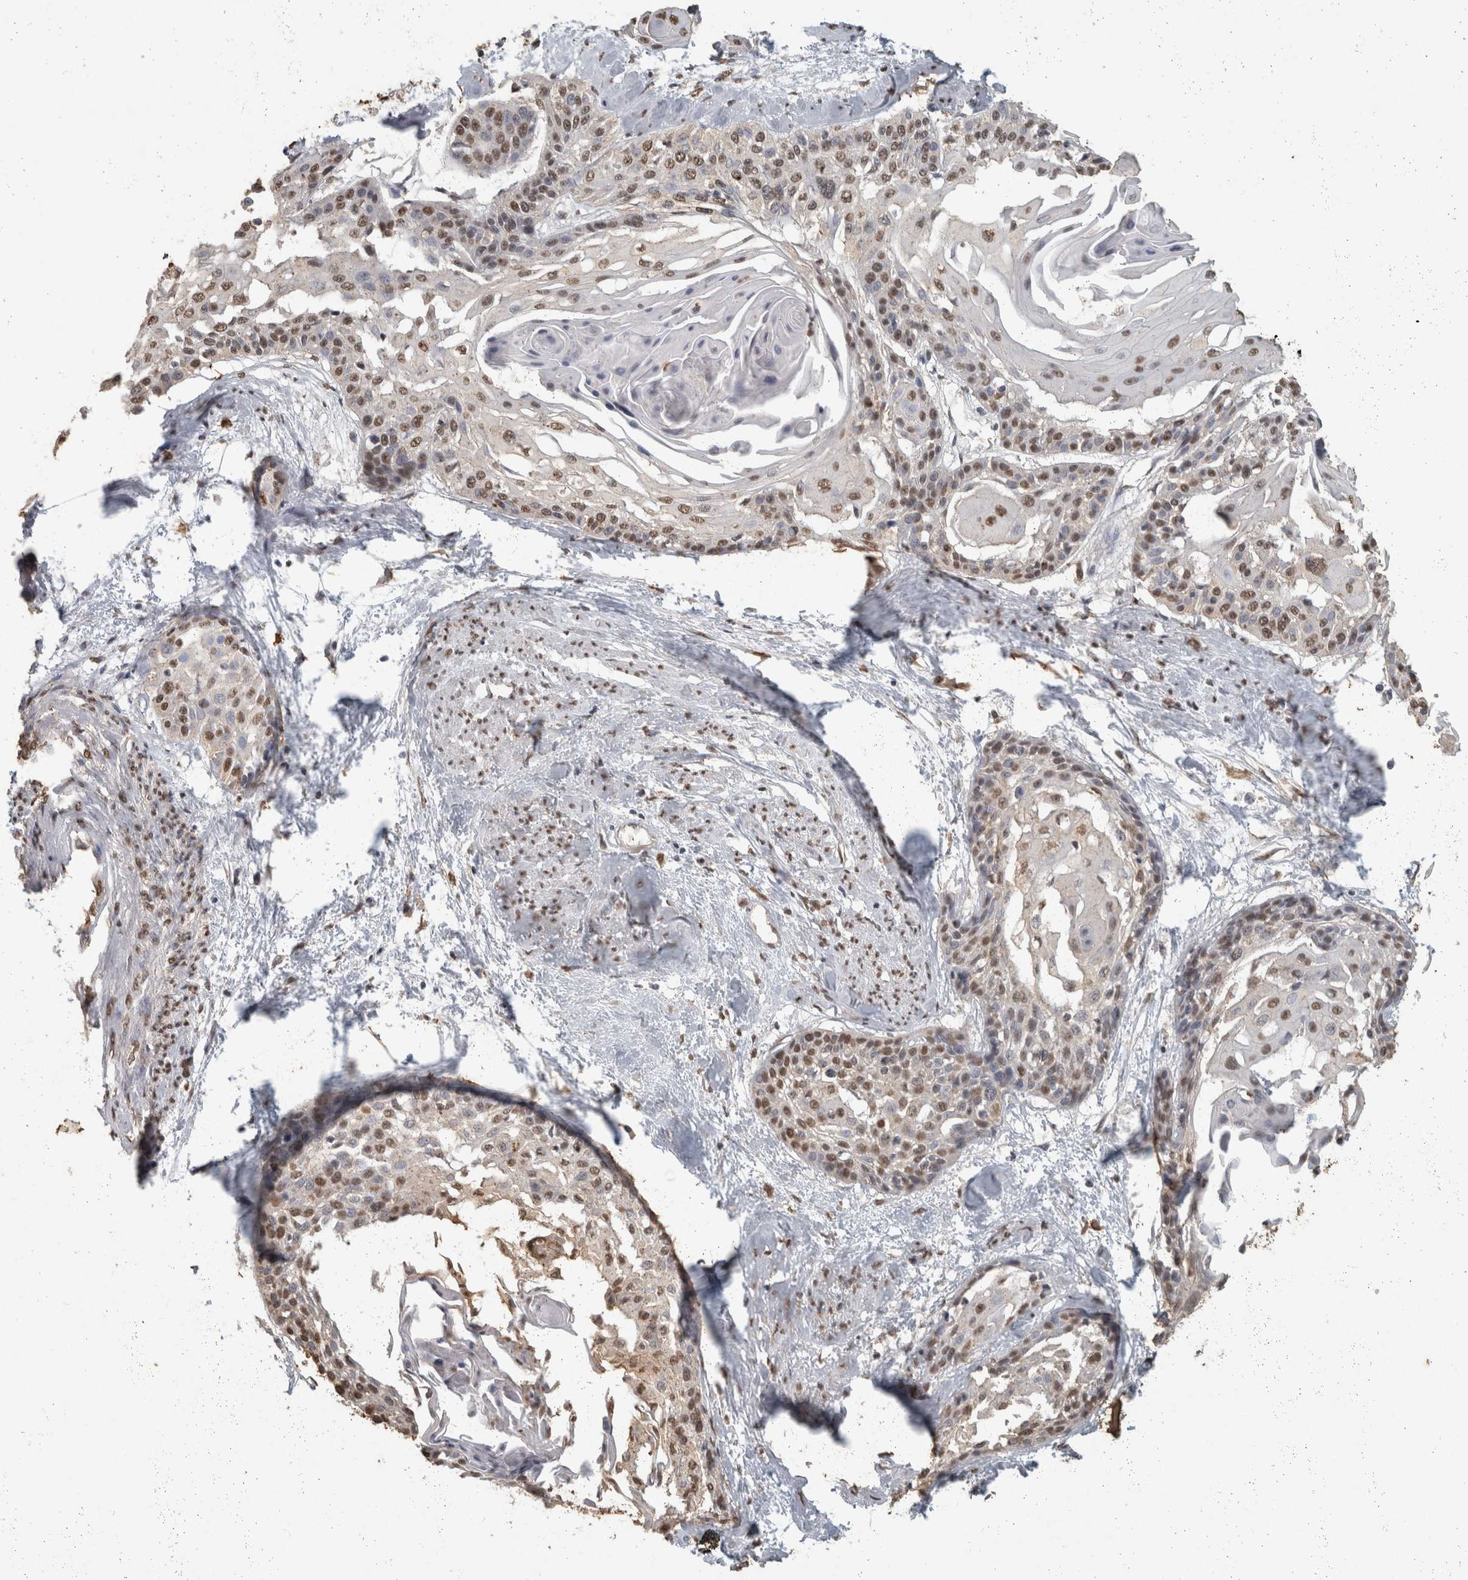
{"staining": {"intensity": "moderate", "quantity": ">75%", "location": "nuclear"}, "tissue": "cervical cancer", "cell_type": "Tumor cells", "image_type": "cancer", "snomed": [{"axis": "morphology", "description": "Squamous cell carcinoma, NOS"}, {"axis": "topography", "description": "Cervix"}], "caption": "Protein expression by immunohistochemistry exhibits moderate nuclear expression in approximately >75% of tumor cells in squamous cell carcinoma (cervical). Nuclei are stained in blue.", "gene": "HAND2", "patient": {"sex": "female", "age": 57}}